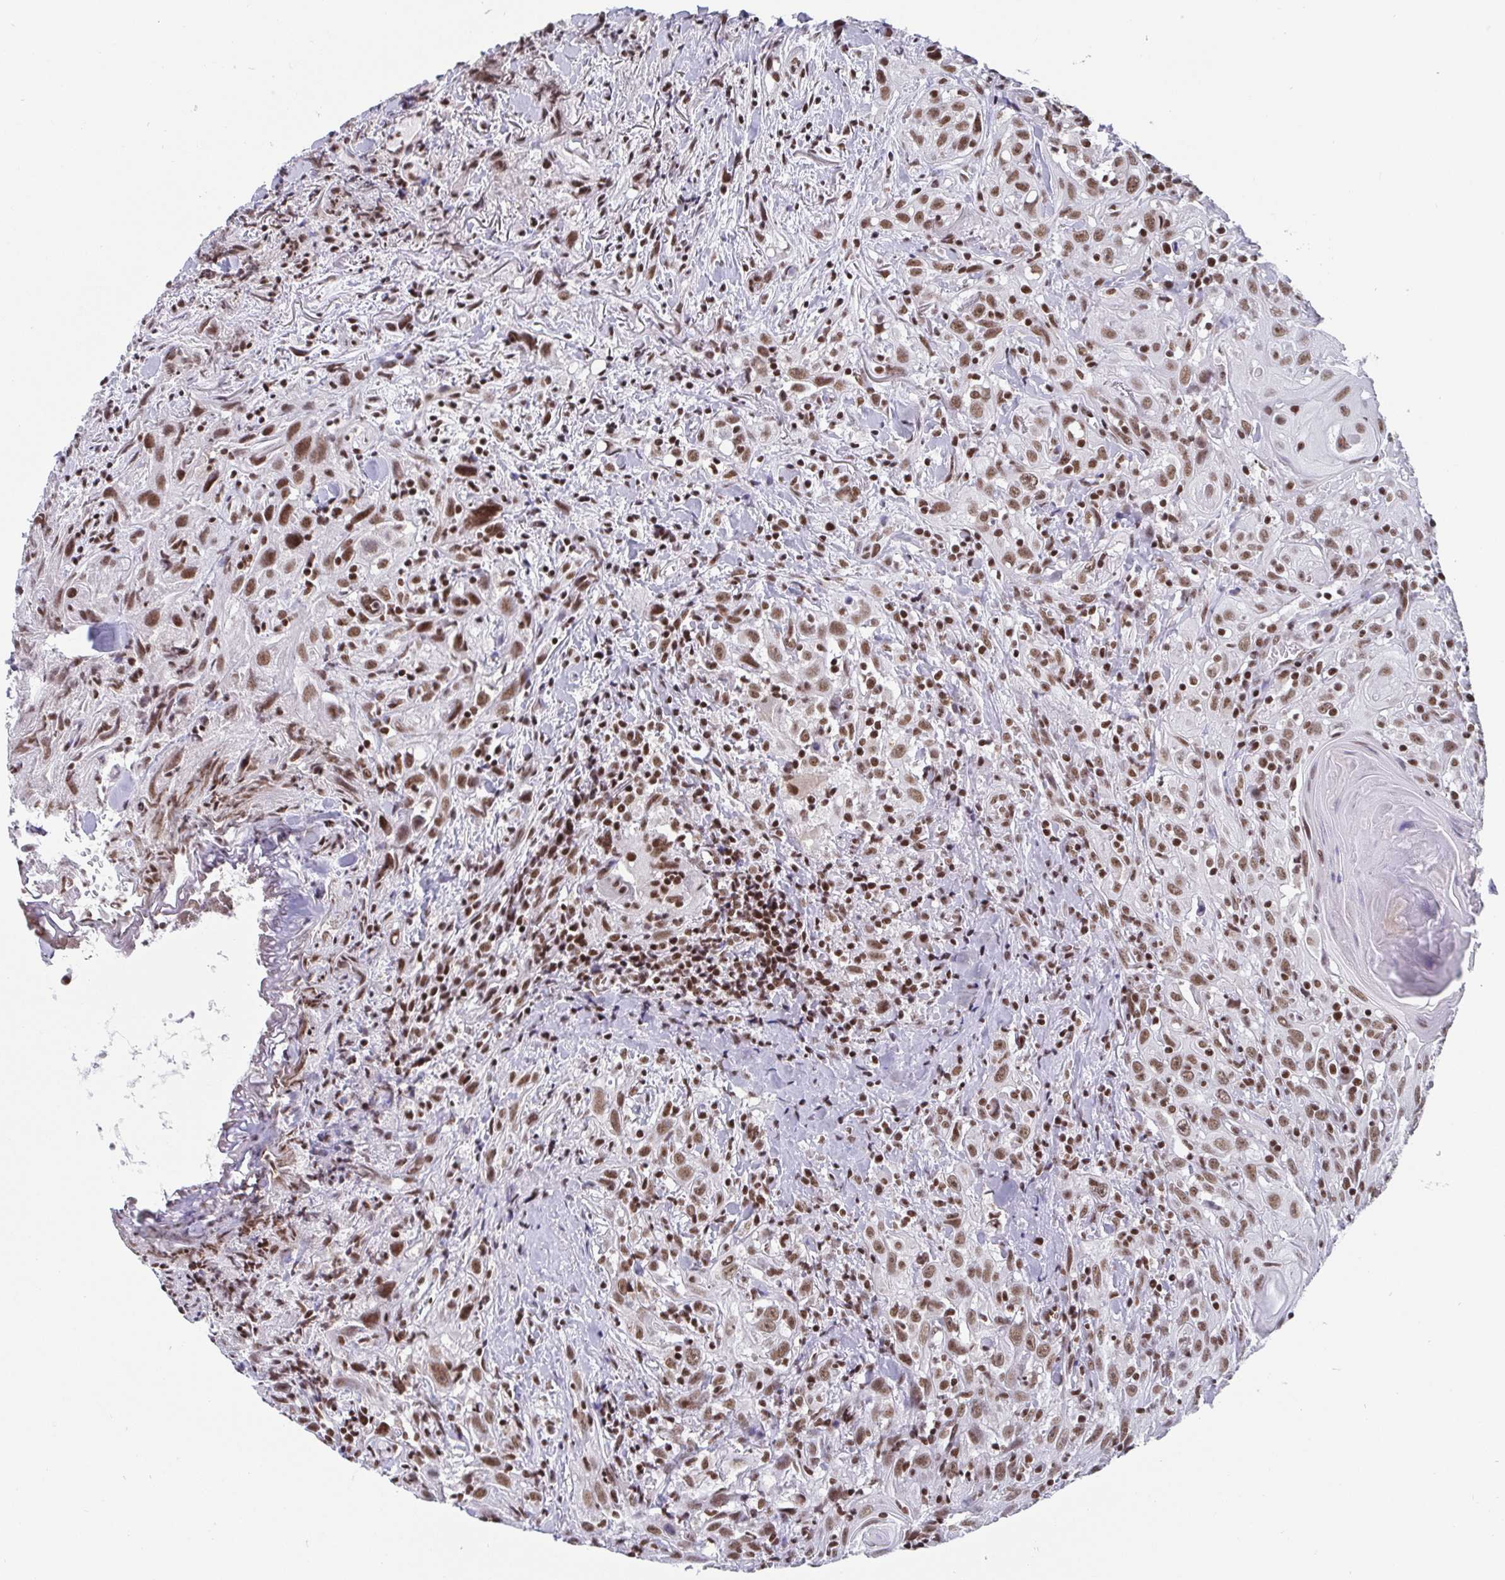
{"staining": {"intensity": "moderate", "quantity": ">75%", "location": "nuclear"}, "tissue": "head and neck cancer", "cell_type": "Tumor cells", "image_type": "cancer", "snomed": [{"axis": "morphology", "description": "Squamous cell carcinoma, NOS"}, {"axis": "topography", "description": "Head-Neck"}], "caption": "Squamous cell carcinoma (head and neck) stained for a protein shows moderate nuclear positivity in tumor cells.", "gene": "CTCF", "patient": {"sex": "female", "age": 95}}